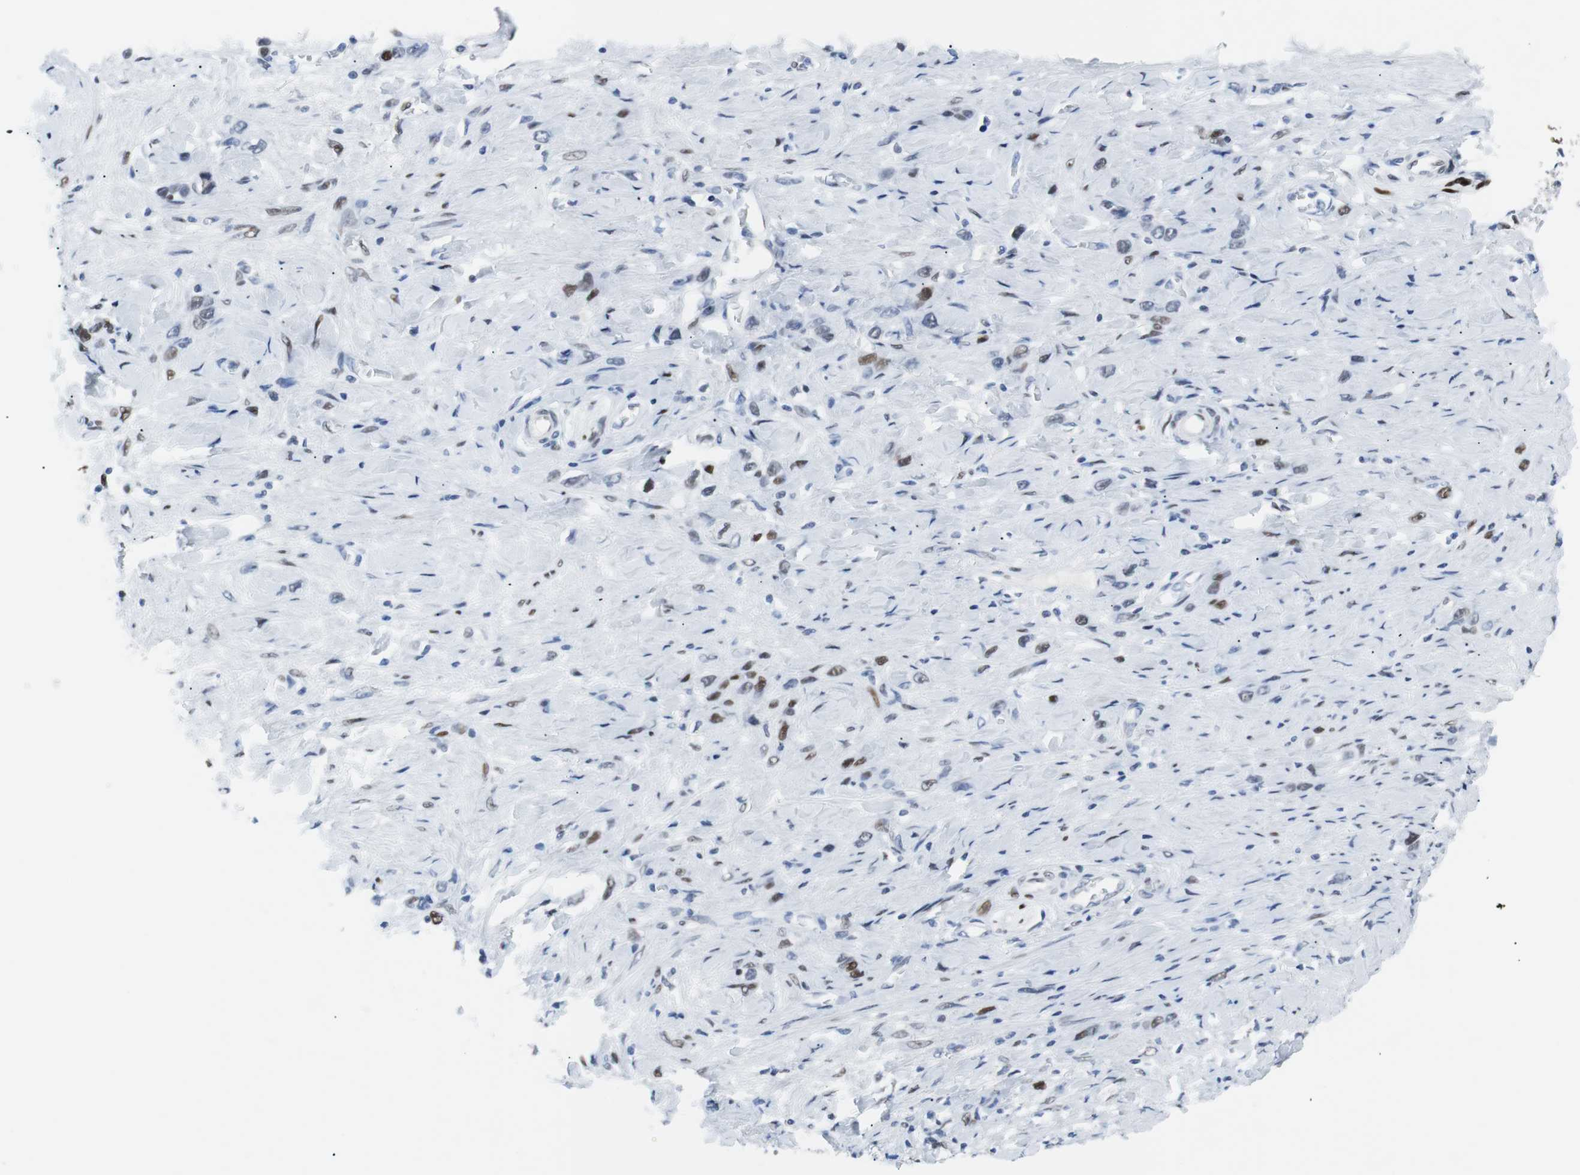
{"staining": {"intensity": "weak", "quantity": "<25%", "location": "nuclear"}, "tissue": "stomach cancer", "cell_type": "Tumor cells", "image_type": "cancer", "snomed": [{"axis": "morphology", "description": "Normal tissue, NOS"}, {"axis": "morphology", "description": "Adenocarcinoma, NOS"}, {"axis": "morphology", "description": "Adenocarcinoma, High grade"}, {"axis": "topography", "description": "Stomach, upper"}, {"axis": "topography", "description": "Stomach"}], "caption": "This is a photomicrograph of immunohistochemistry (IHC) staining of stomach adenocarcinoma (high-grade), which shows no positivity in tumor cells.", "gene": "JUN", "patient": {"sex": "female", "age": 65}}